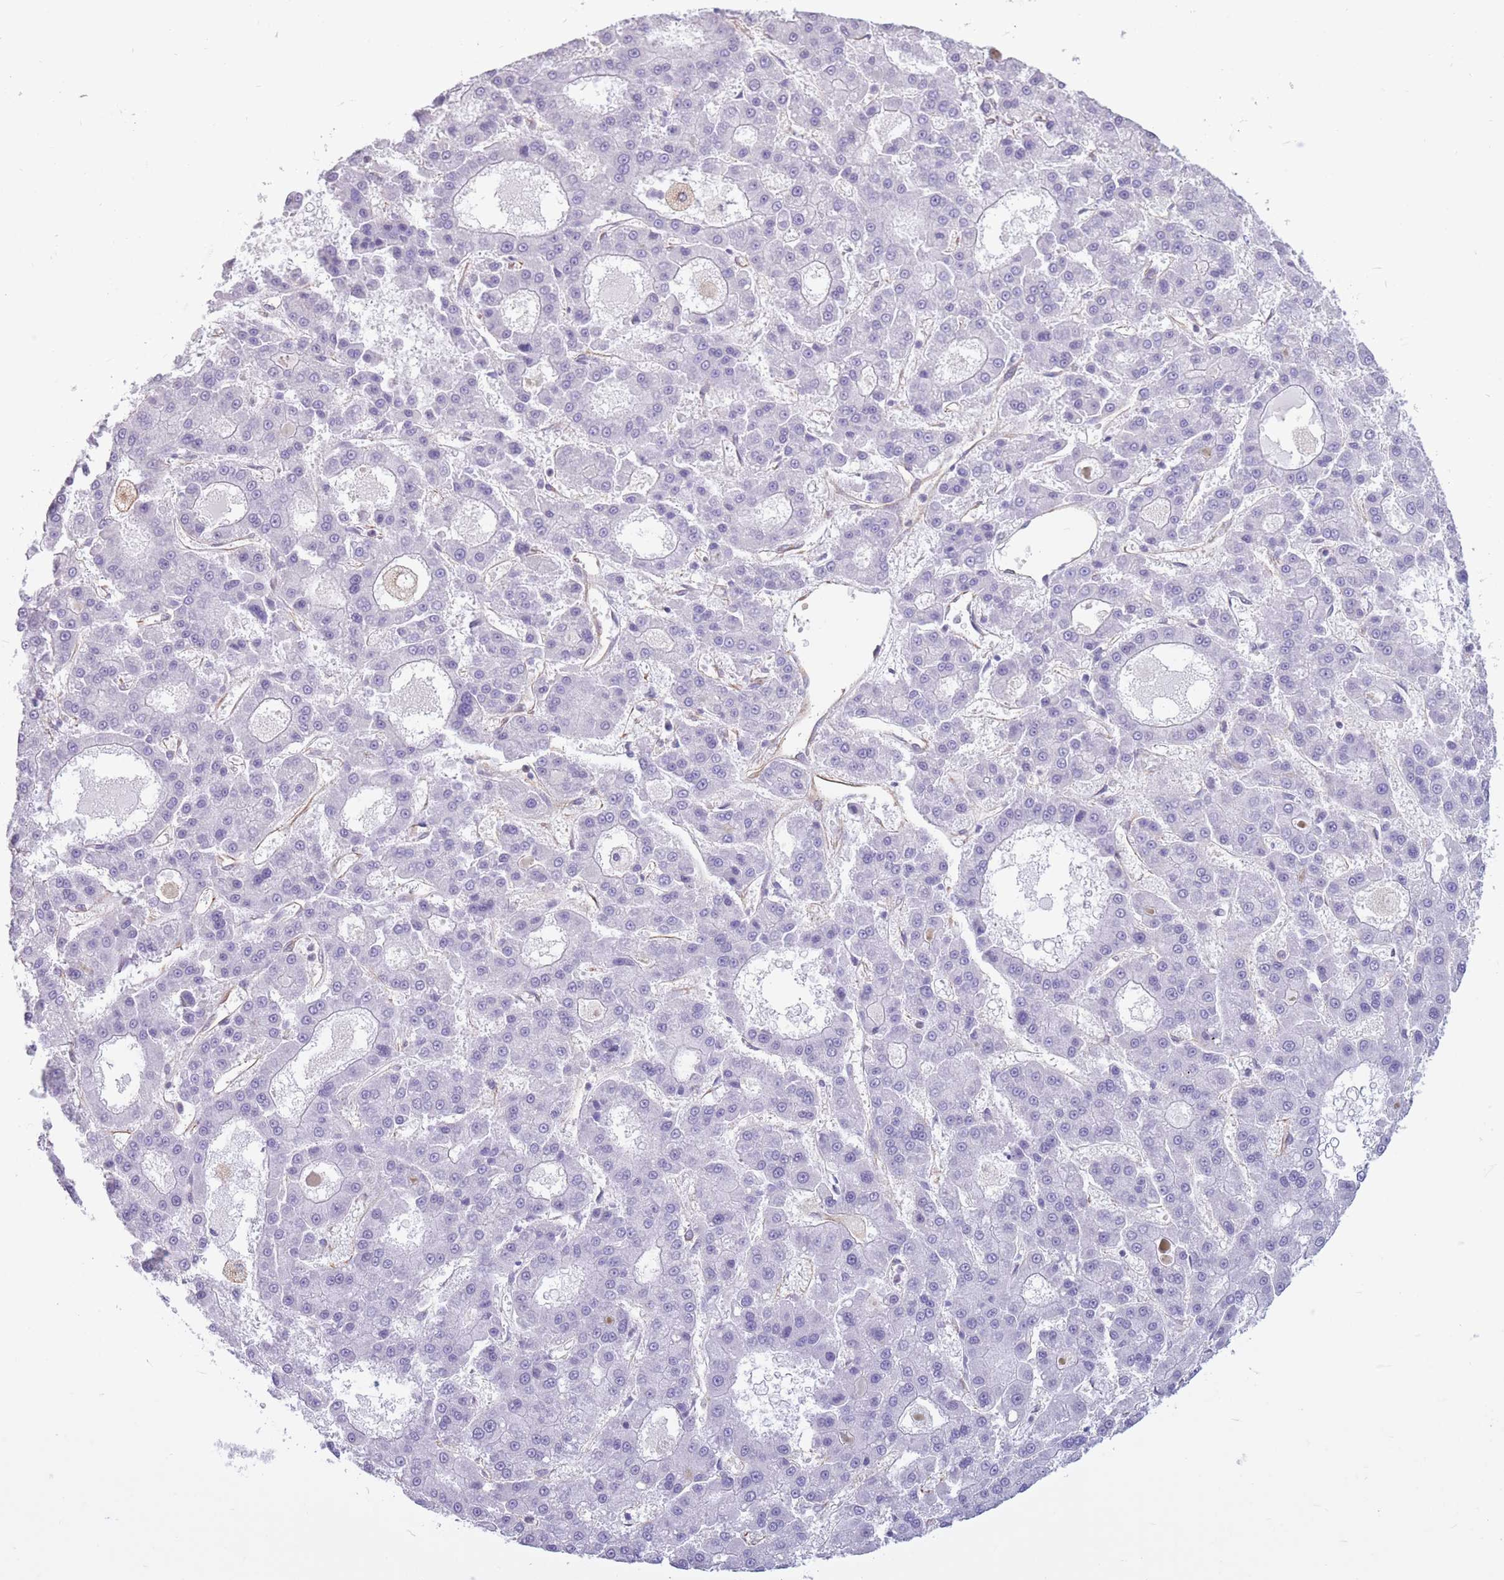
{"staining": {"intensity": "negative", "quantity": "none", "location": "none"}, "tissue": "liver cancer", "cell_type": "Tumor cells", "image_type": "cancer", "snomed": [{"axis": "morphology", "description": "Carcinoma, Hepatocellular, NOS"}, {"axis": "topography", "description": "Liver"}], "caption": "Tumor cells are negative for protein expression in human liver hepatocellular carcinoma. (DAB (3,3'-diaminobenzidine) IHC, high magnification).", "gene": "ADD1", "patient": {"sex": "male", "age": 70}}